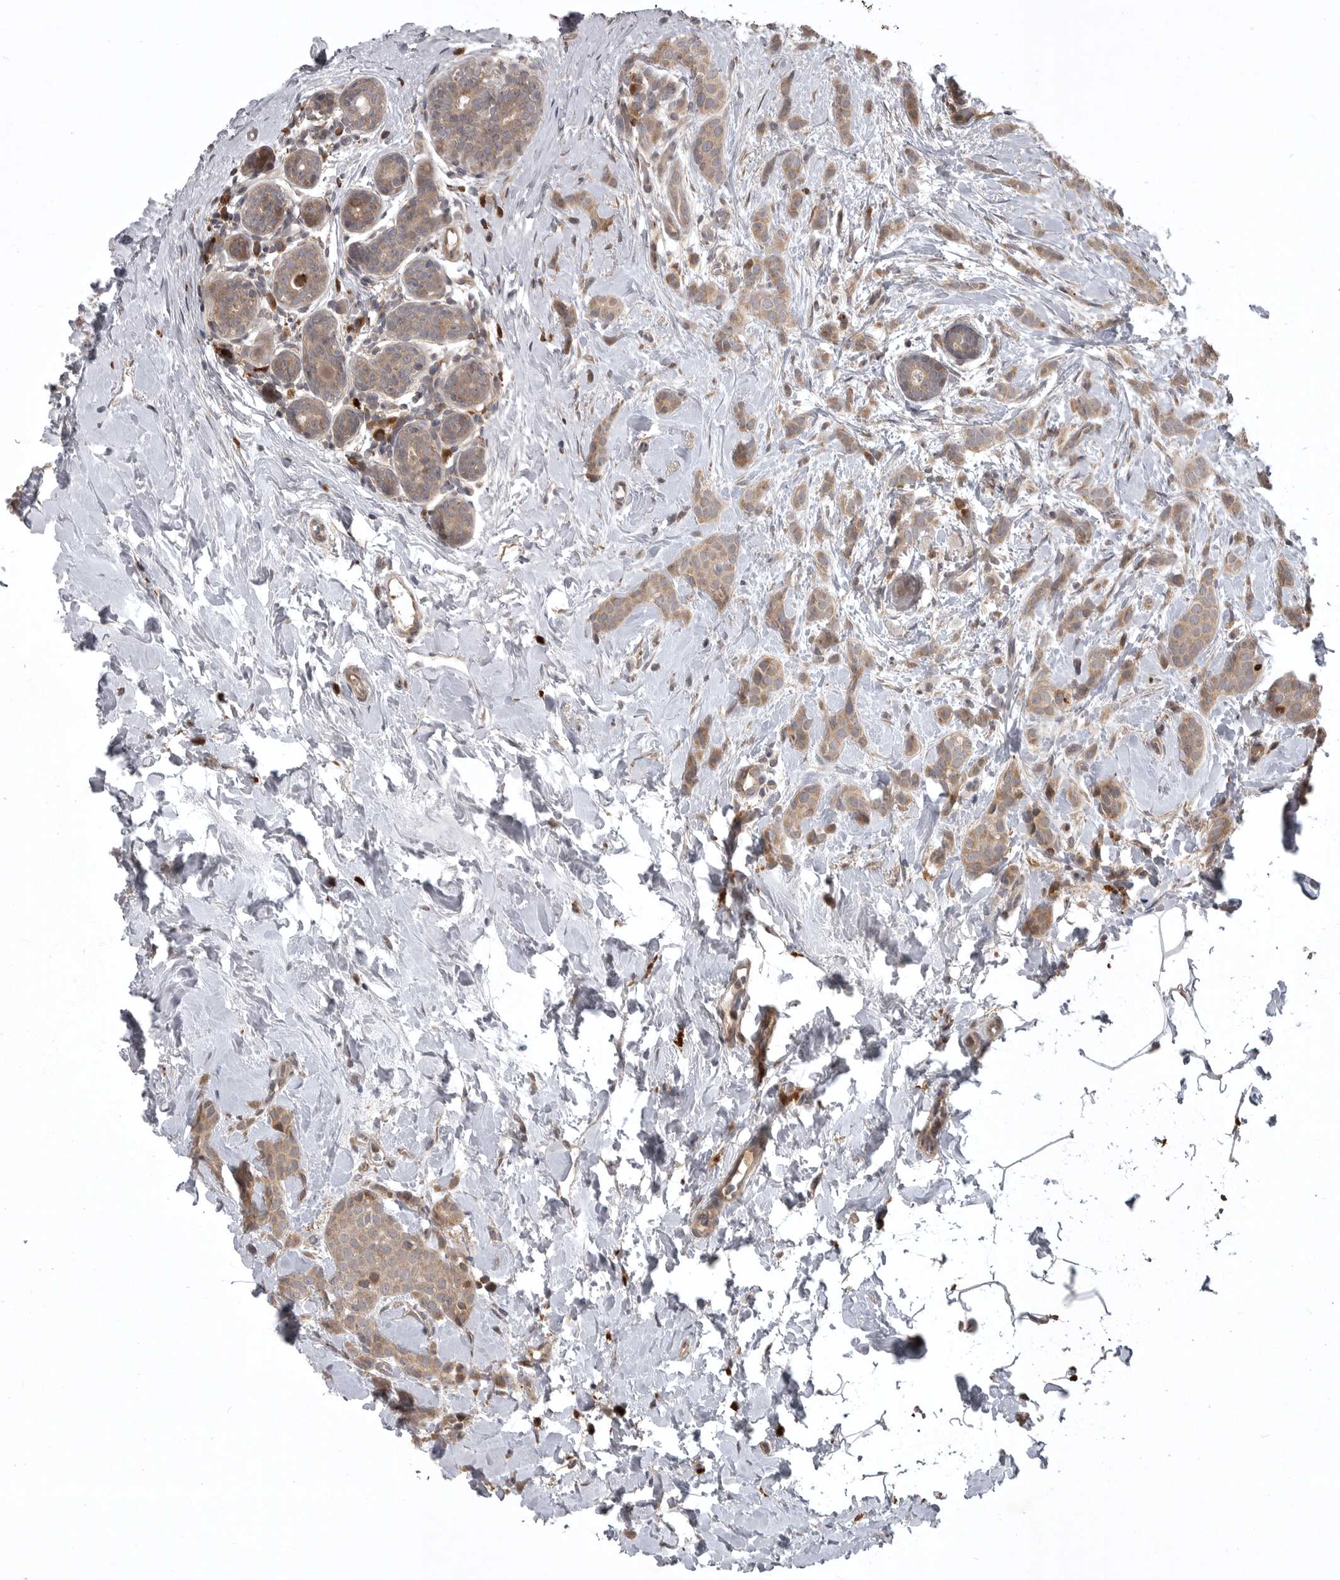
{"staining": {"intensity": "weak", "quantity": ">75%", "location": "cytoplasmic/membranous"}, "tissue": "breast cancer", "cell_type": "Tumor cells", "image_type": "cancer", "snomed": [{"axis": "morphology", "description": "Lobular carcinoma, in situ"}, {"axis": "morphology", "description": "Lobular carcinoma"}, {"axis": "topography", "description": "Breast"}], "caption": "A photomicrograph of human breast cancer (lobular carcinoma in situ) stained for a protein exhibits weak cytoplasmic/membranous brown staining in tumor cells. (Brightfield microscopy of DAB IHC at high magnification).", "gene": "GPR31", "patient": {"sex": "female", "age": 41}}